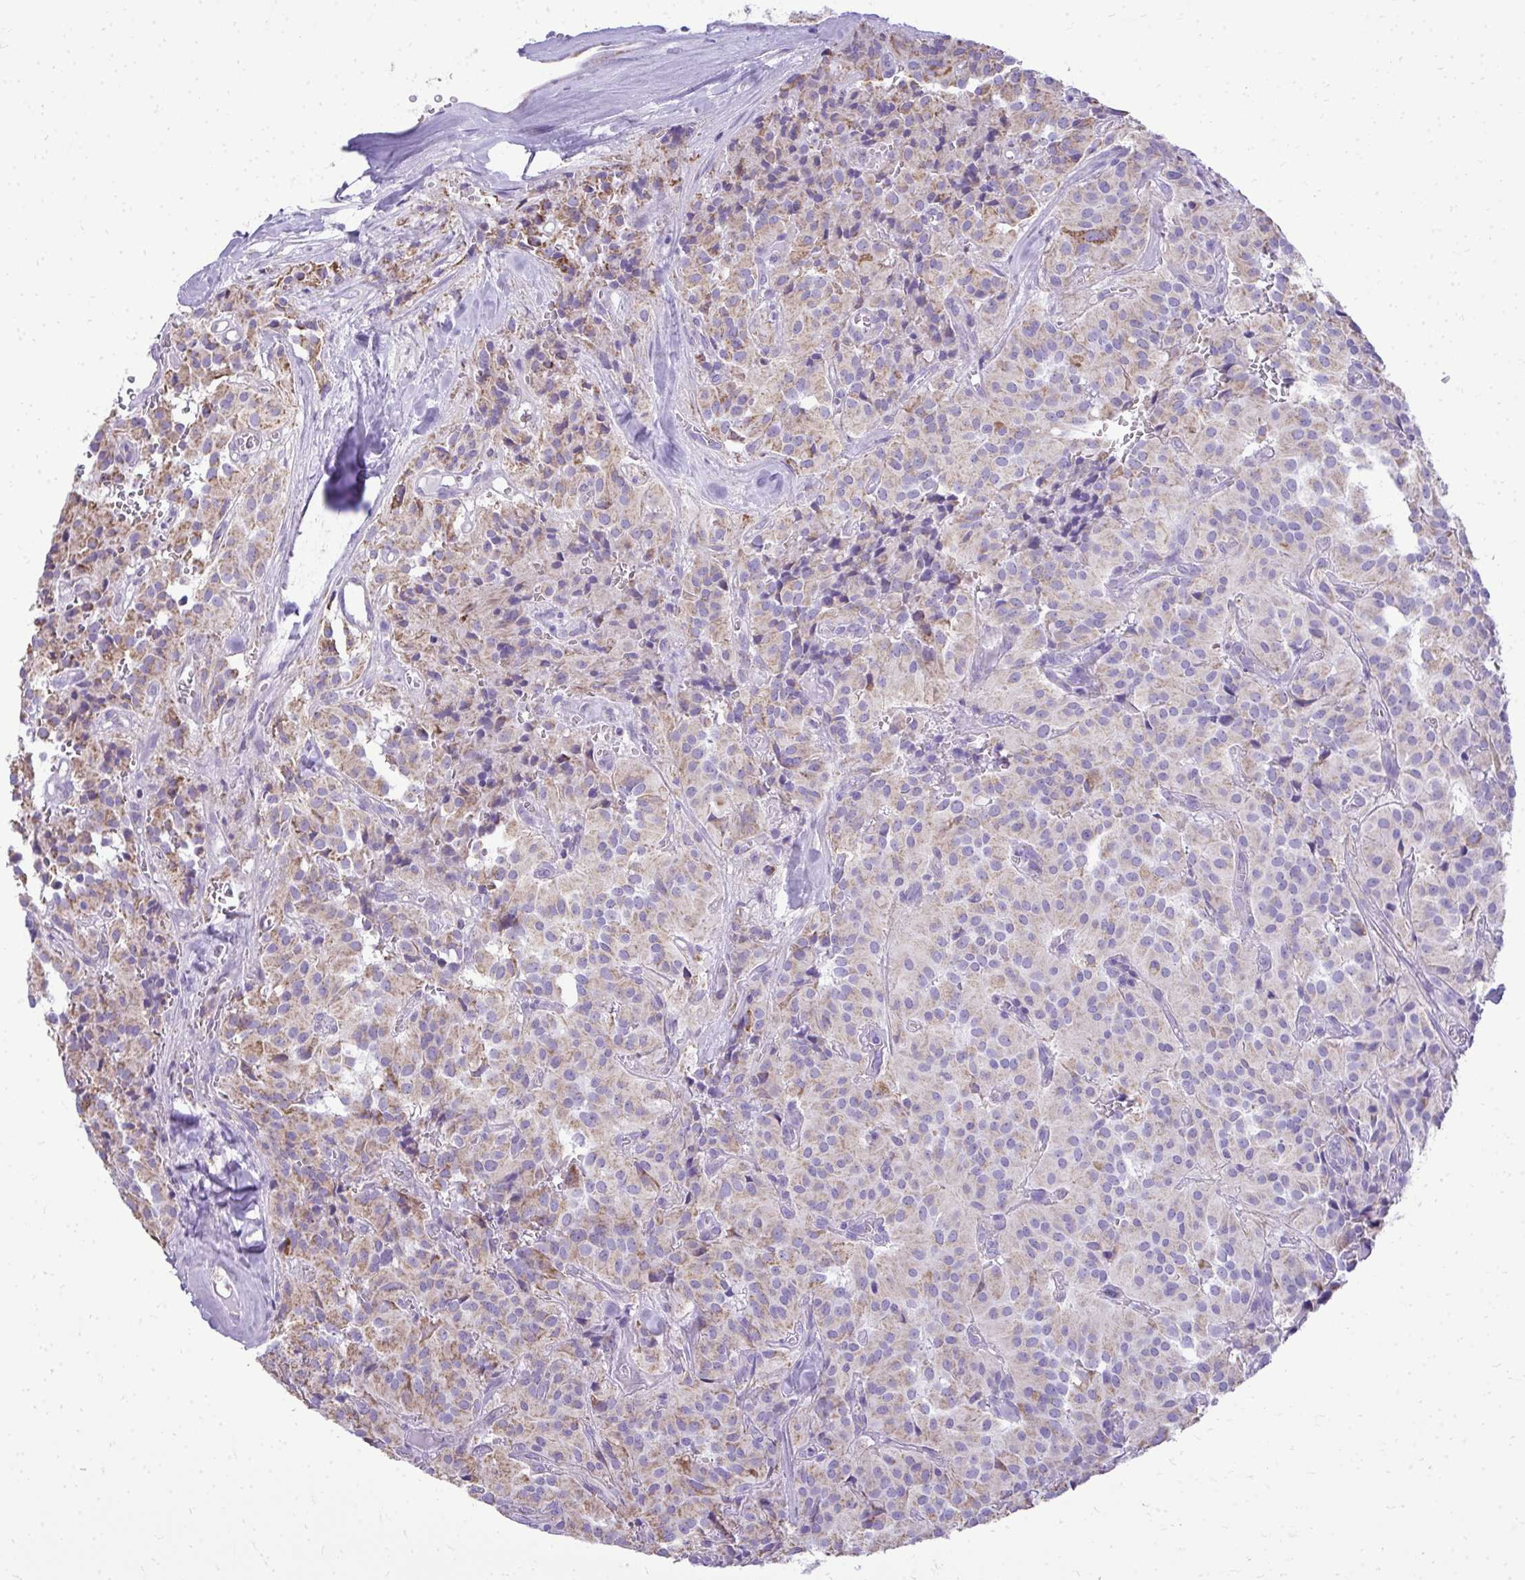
{"staining": {"intensity": "weak", "quantity": "<25%", "location": "cytoplasmic/membranous"}, "tissue": "glioma", "cell_type": "Tumor cells", "image_type": "cancer", "snomed": [{"axis": "morphology", "description": "Glioma, malignant, Low grade"}, {"axis": "topography", "description": "Brain"}], "caption": "DAB immunohistochemical staining of human glioma exhibits no significant staining in tumor cells. (DAB (3,3'-diaminobenzidine) immunohistochemistry (IHC) with hematoxylin counter stain).", "gene": "MPZL2", "patient": {"sex": "male", "age": 42}}